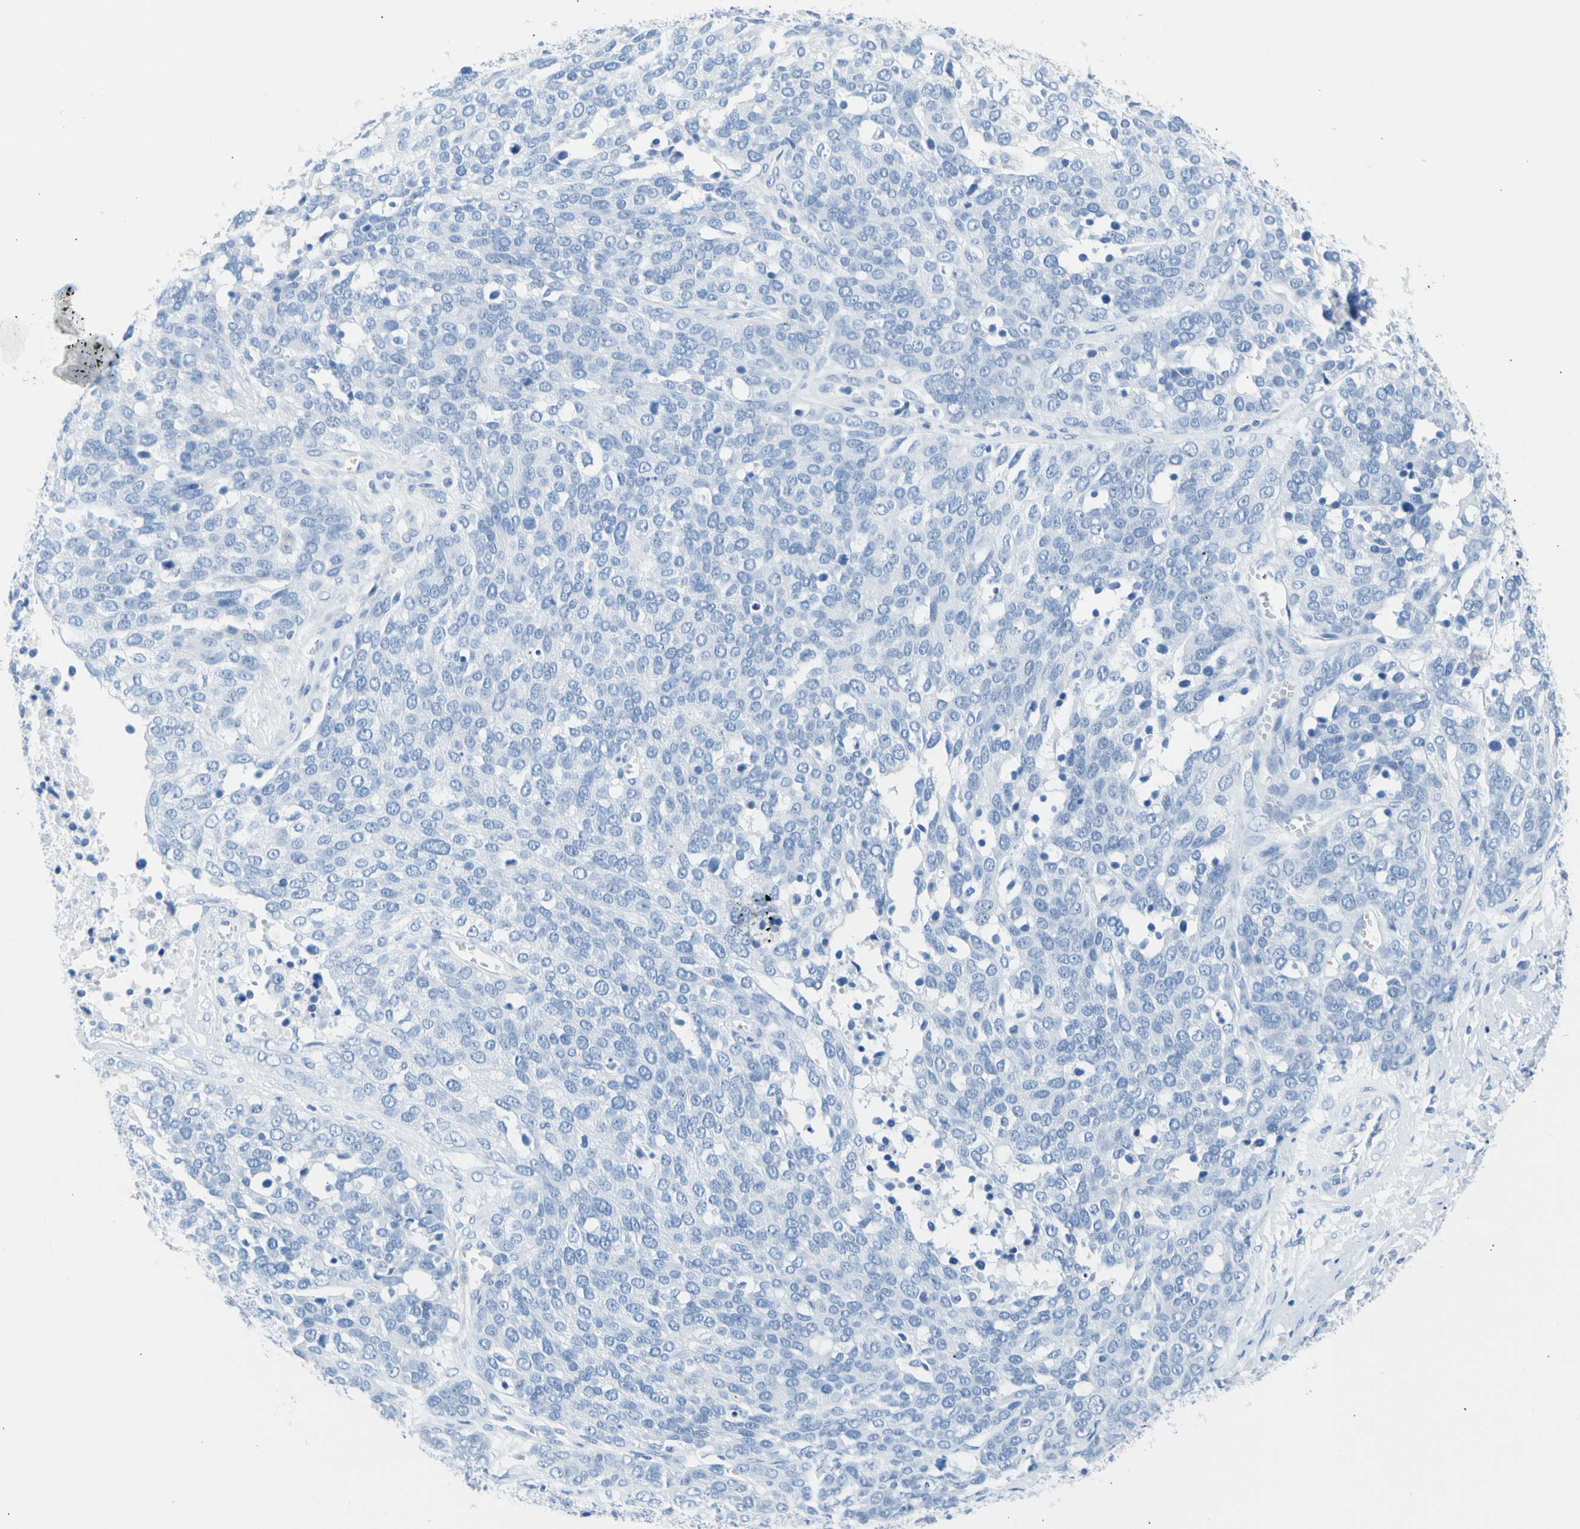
{"staining": {"intensity": "negative", "quantity": "none", "location": "none"}, "tissue": "ovarian cancer", "cell_type": "Tumor cells", "image_type": "cancer", "snomed": [{"axis": "morphology", "description": "Cystadenocarcinoma, serous, NOS"}, {"axis": "topography", "description": "Ovary"}], "caption": "This is an immunohistochemistry (IHC) photomicrograph of ovarian cancer (serous cystadenocarcinoma). There is no expression in tumor cells.", "gene": "CEL", "patient": {"sex": "female", "age": 44}}